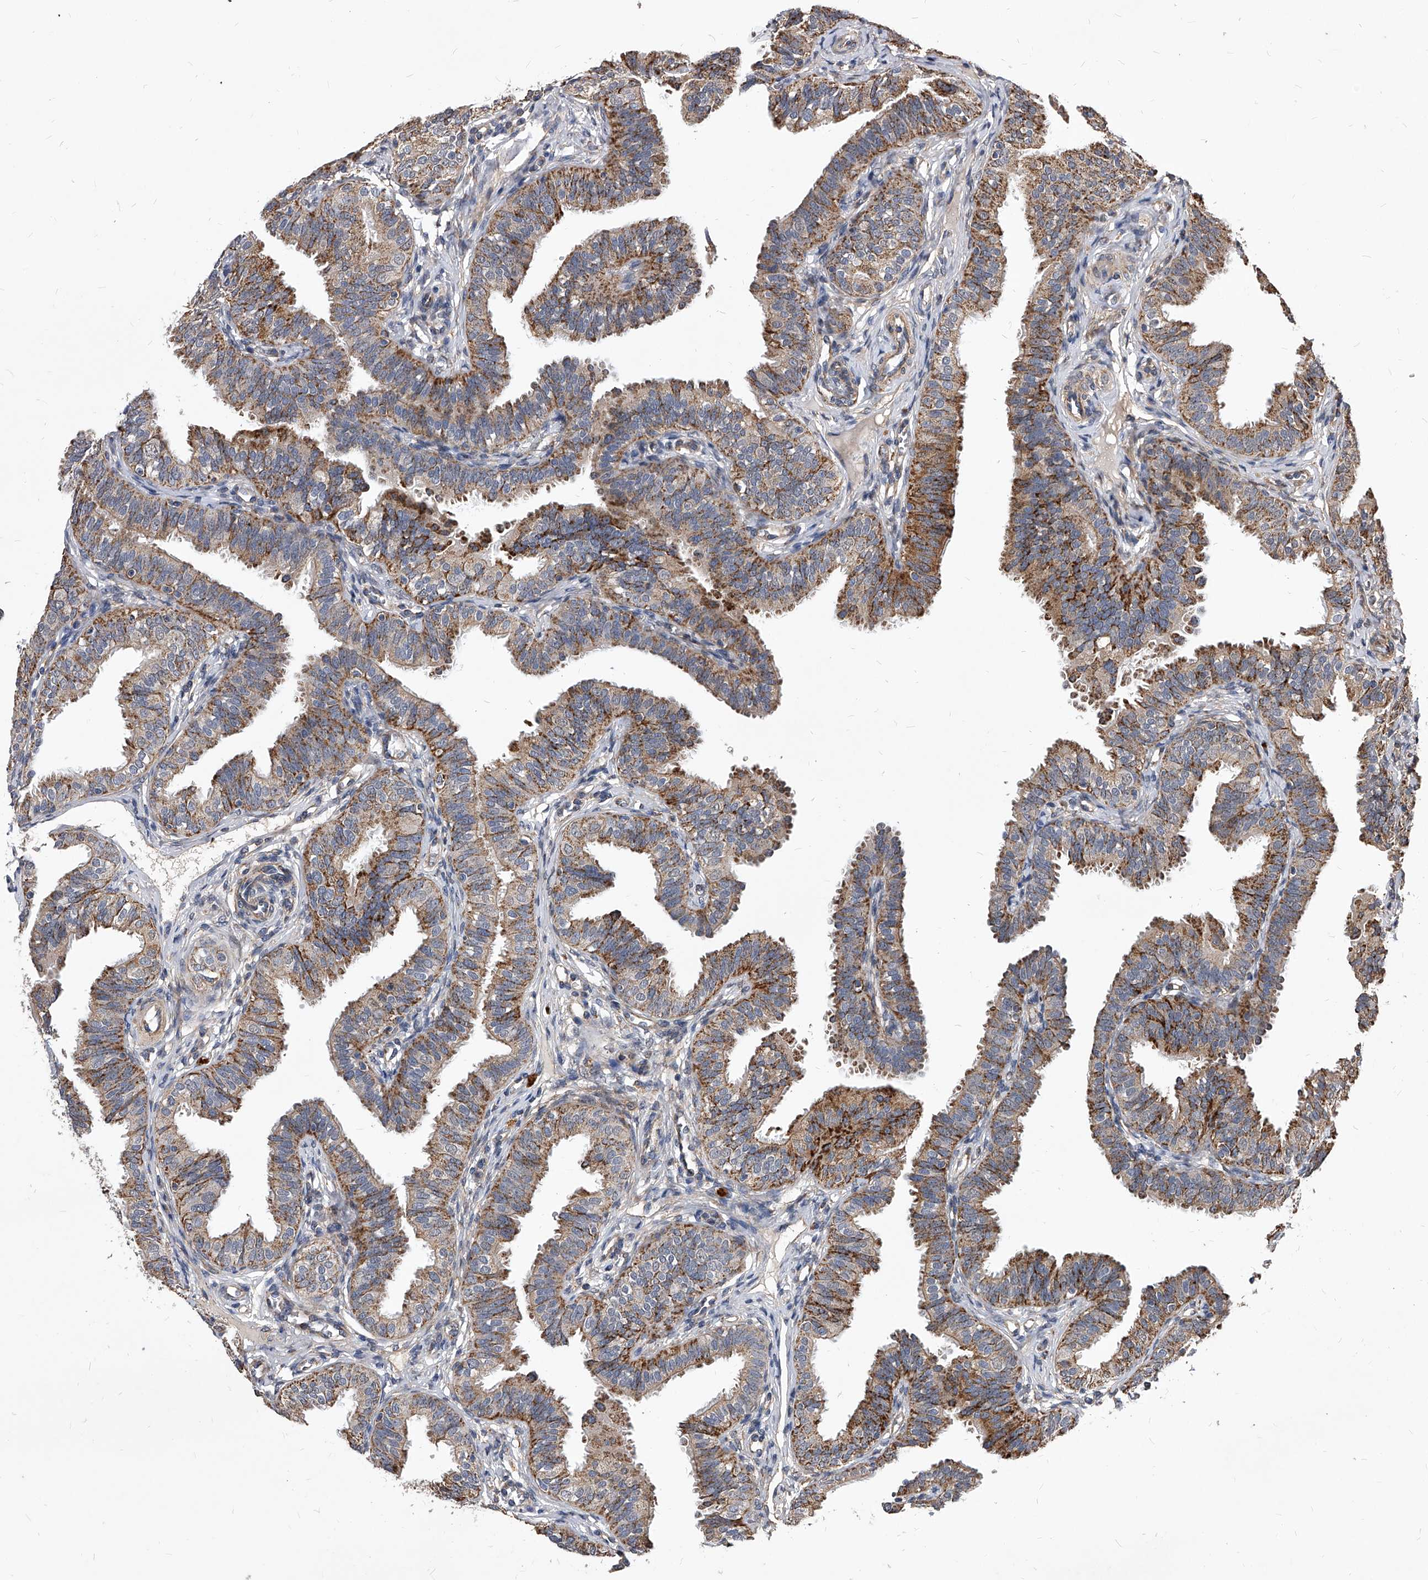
{"staining": {"intensity": "moderate", "quantity": ">75%", "location": "cytoplasmic/membranous"}, "tissue": "fallopian tube", "cell_type": "Glandular cells", "image_type": "normal", "snomed": [{"axis": "morphology", "description": "Normal tissue, NOS"}, {"axis": "topography", "description": "Fallopian tube"}], "caption": "This photomicrograph demonstrates IHC staining of benign human fallopian tube, with medium moderate cytoplasmic/membranous expression in about >75% of glandular cells.", "gene": "SOBP", "patient": {"sex": "female", "age": 35}}